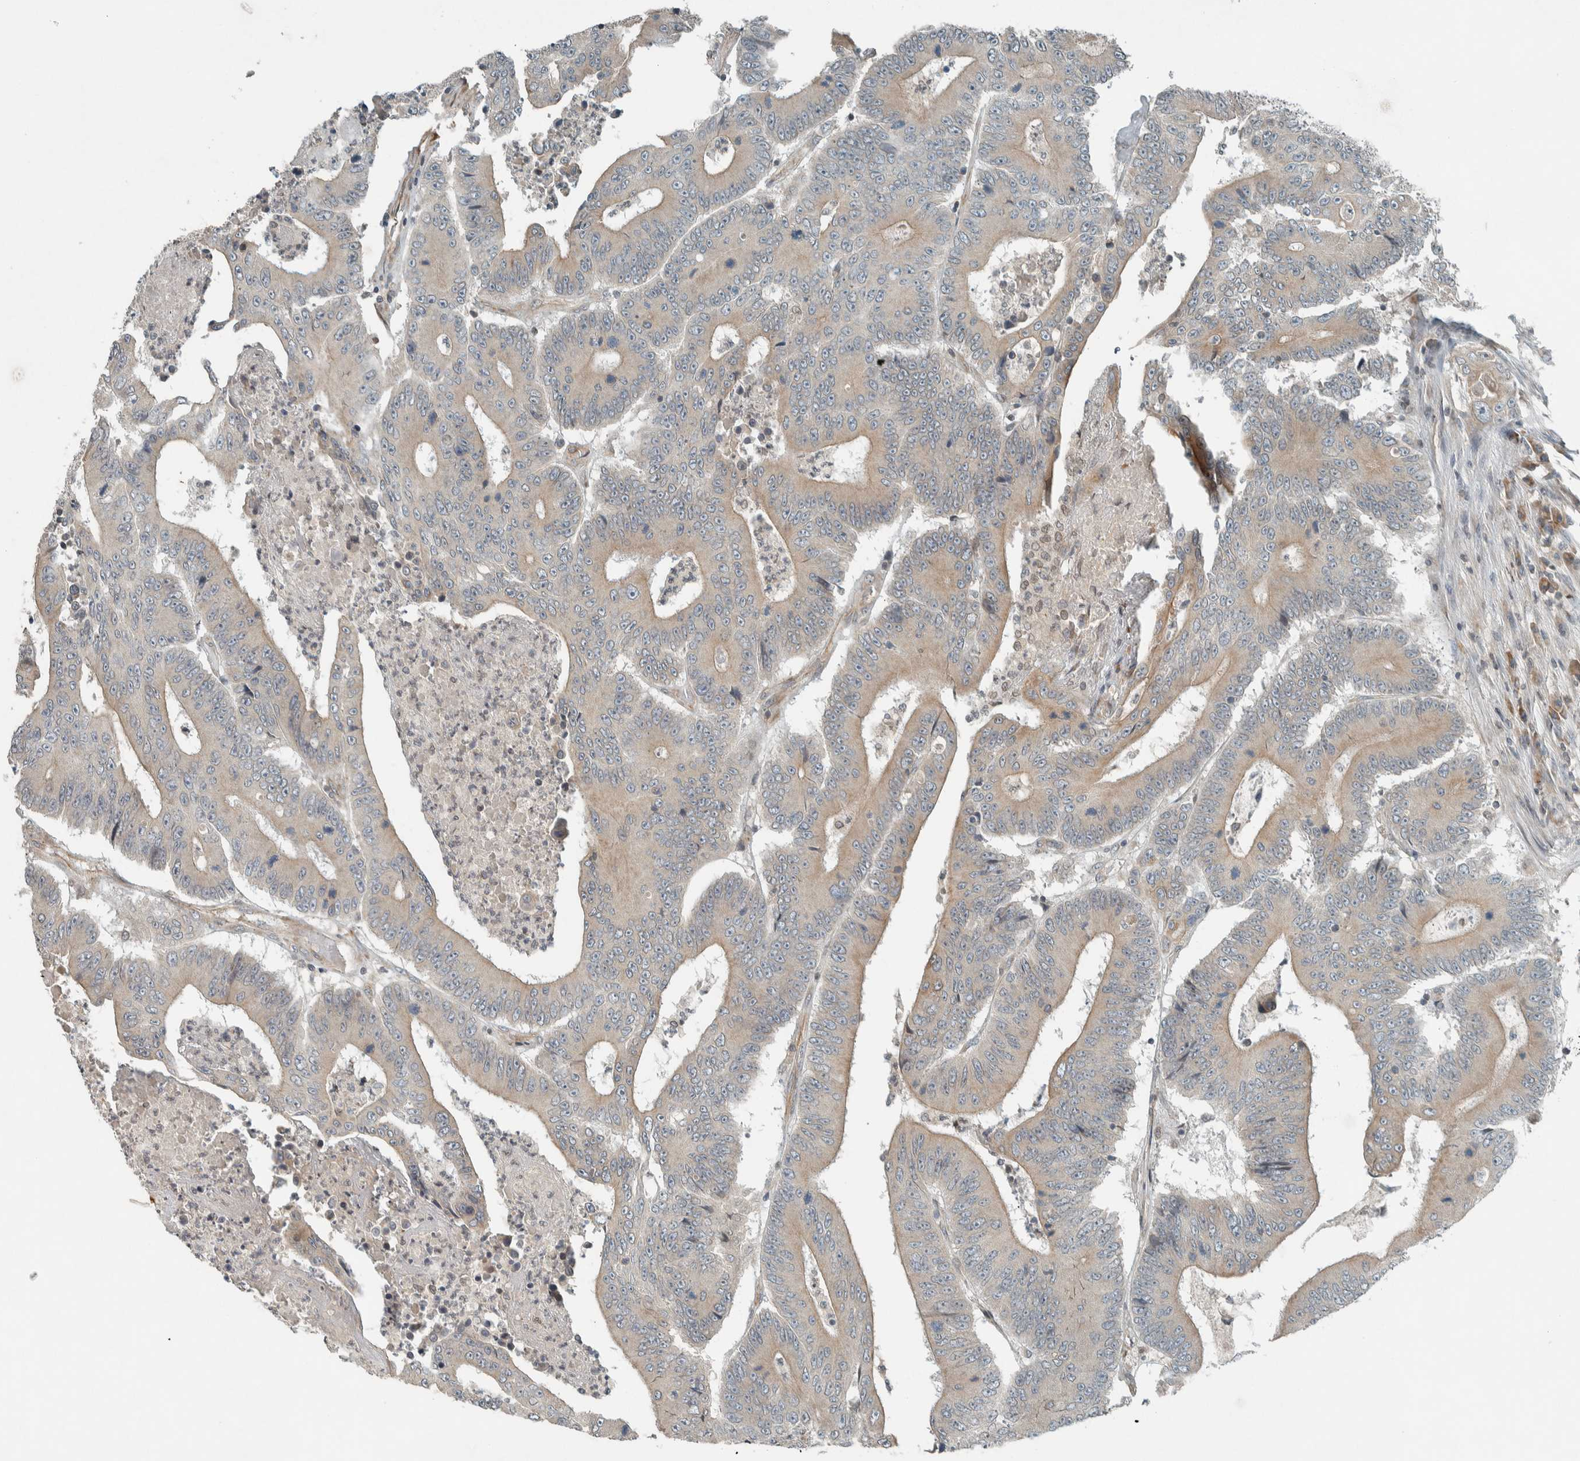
{"staining": {"intensity": "weak", "quantity": "25%-75%", "location": "cytoplasmic/membranous"}, "tissue": "colorectal cancer", "cell_type": "Tumor cells", "image_type": "cancer", "snomed": [{"axis": "morphology", "description": "Adenocarcinoma, NOS"}, {"axis": "topography", "description": "Colon"}], "caption": "Immunohistochemistry (IHC) micrograph of neoplastic tissue: adenocarcinoma (colorectal) stained using IHC reveals low levels of weak protein expression localized specifically in the cytoplasmic/membranous of tumor cells, appearing as a cytoplasmic/membranous brown color.", "gene": "SEL1L", "patient": {"sex": "male", "age": 83}}